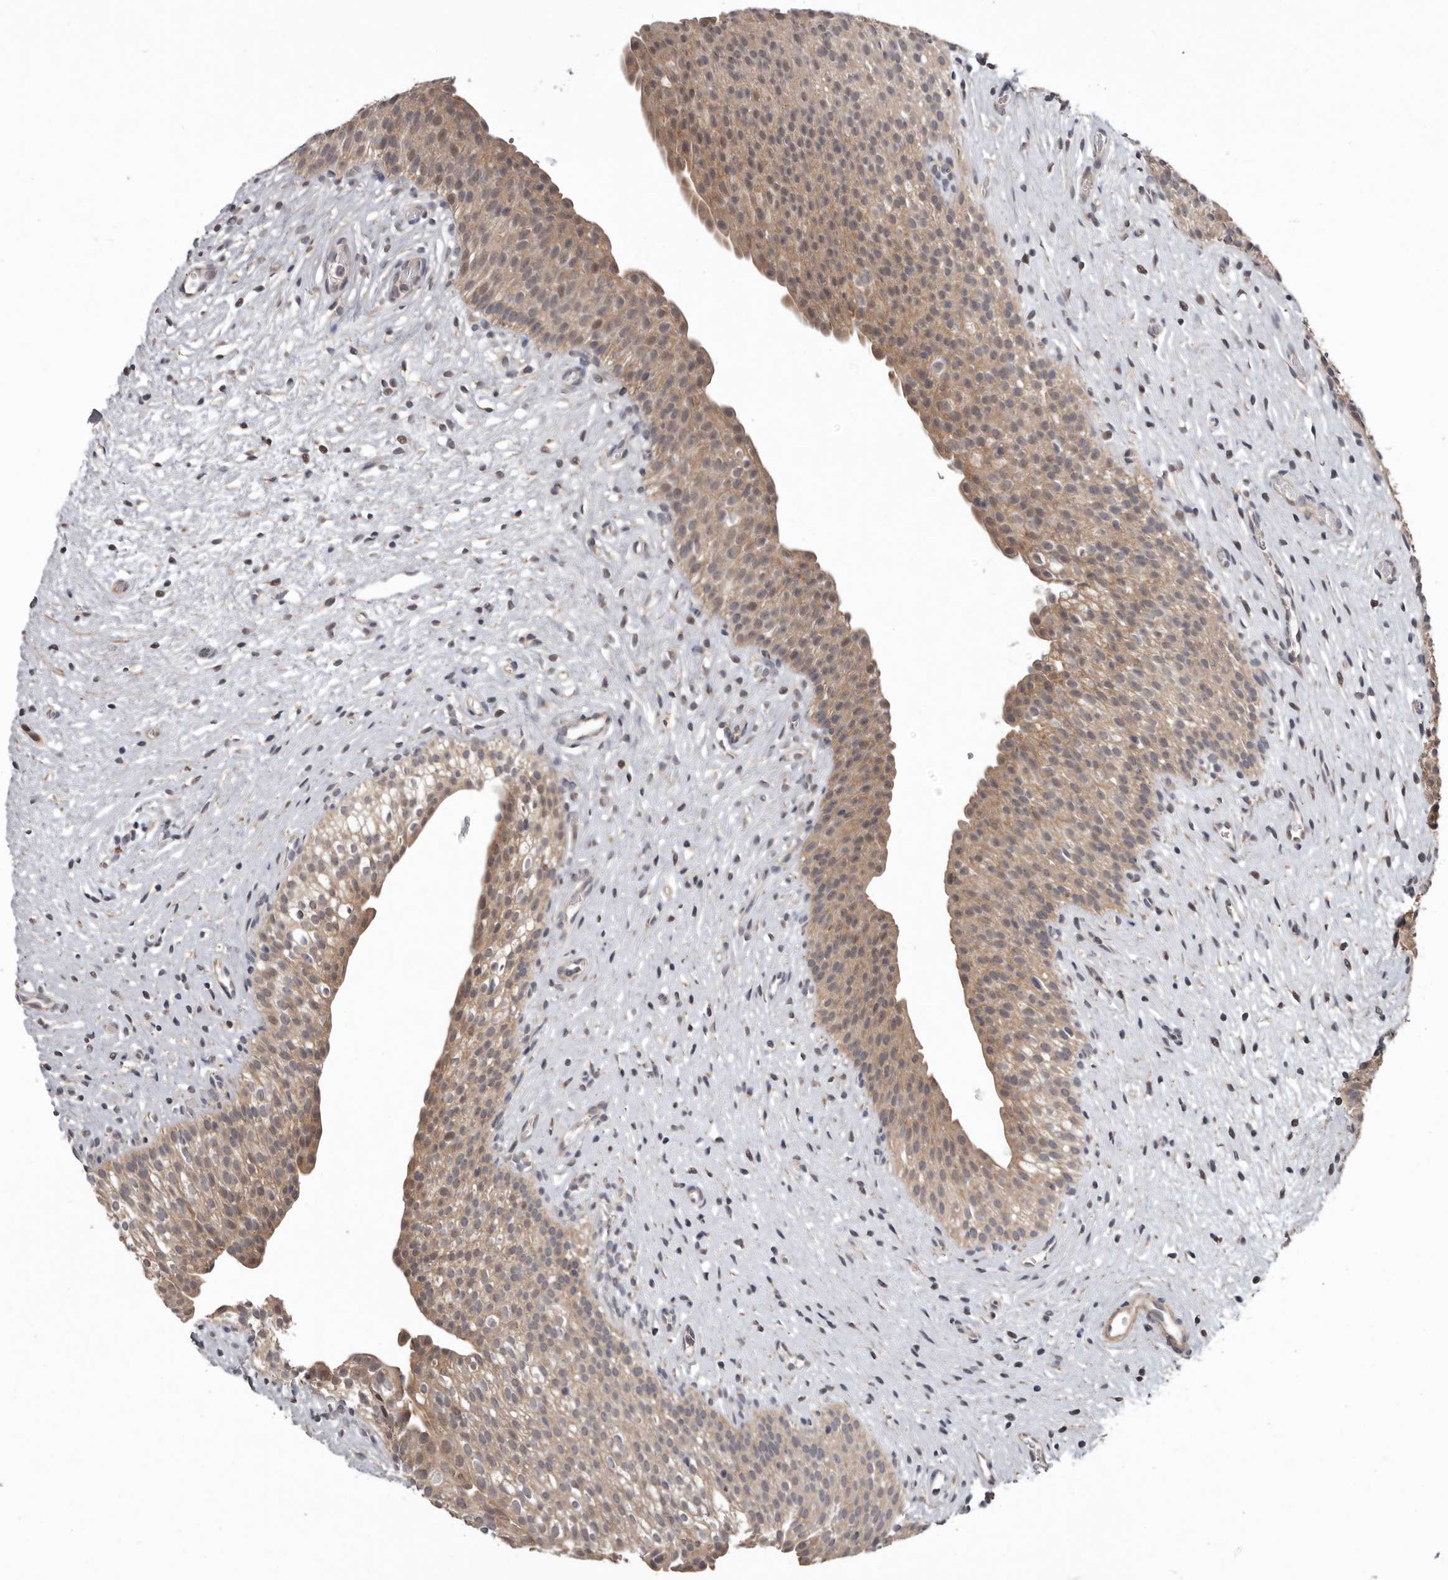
{"staining": {"intensity": "moderate", "quantity": ">75%", "location": "cytoplasmic/membranous"}, "tissue": "urinary bladder", "cell_type": "Urothelial cells", "image_type": "normal", "snomed": [{"axis": "morphology", "description": "Normal tissue, NOS"}, {"axis": "topography", "description": "Urinary bladder"}], "caption": "Immunohistochemical staining of unremarkable human urinary bladder exhibits >75% levels of moderate cytoplasmic/membranous protein staining in about >75% of urothelial cells.", "gene": "FGFR4", "patient": {"sex": "male", "age": 1}}